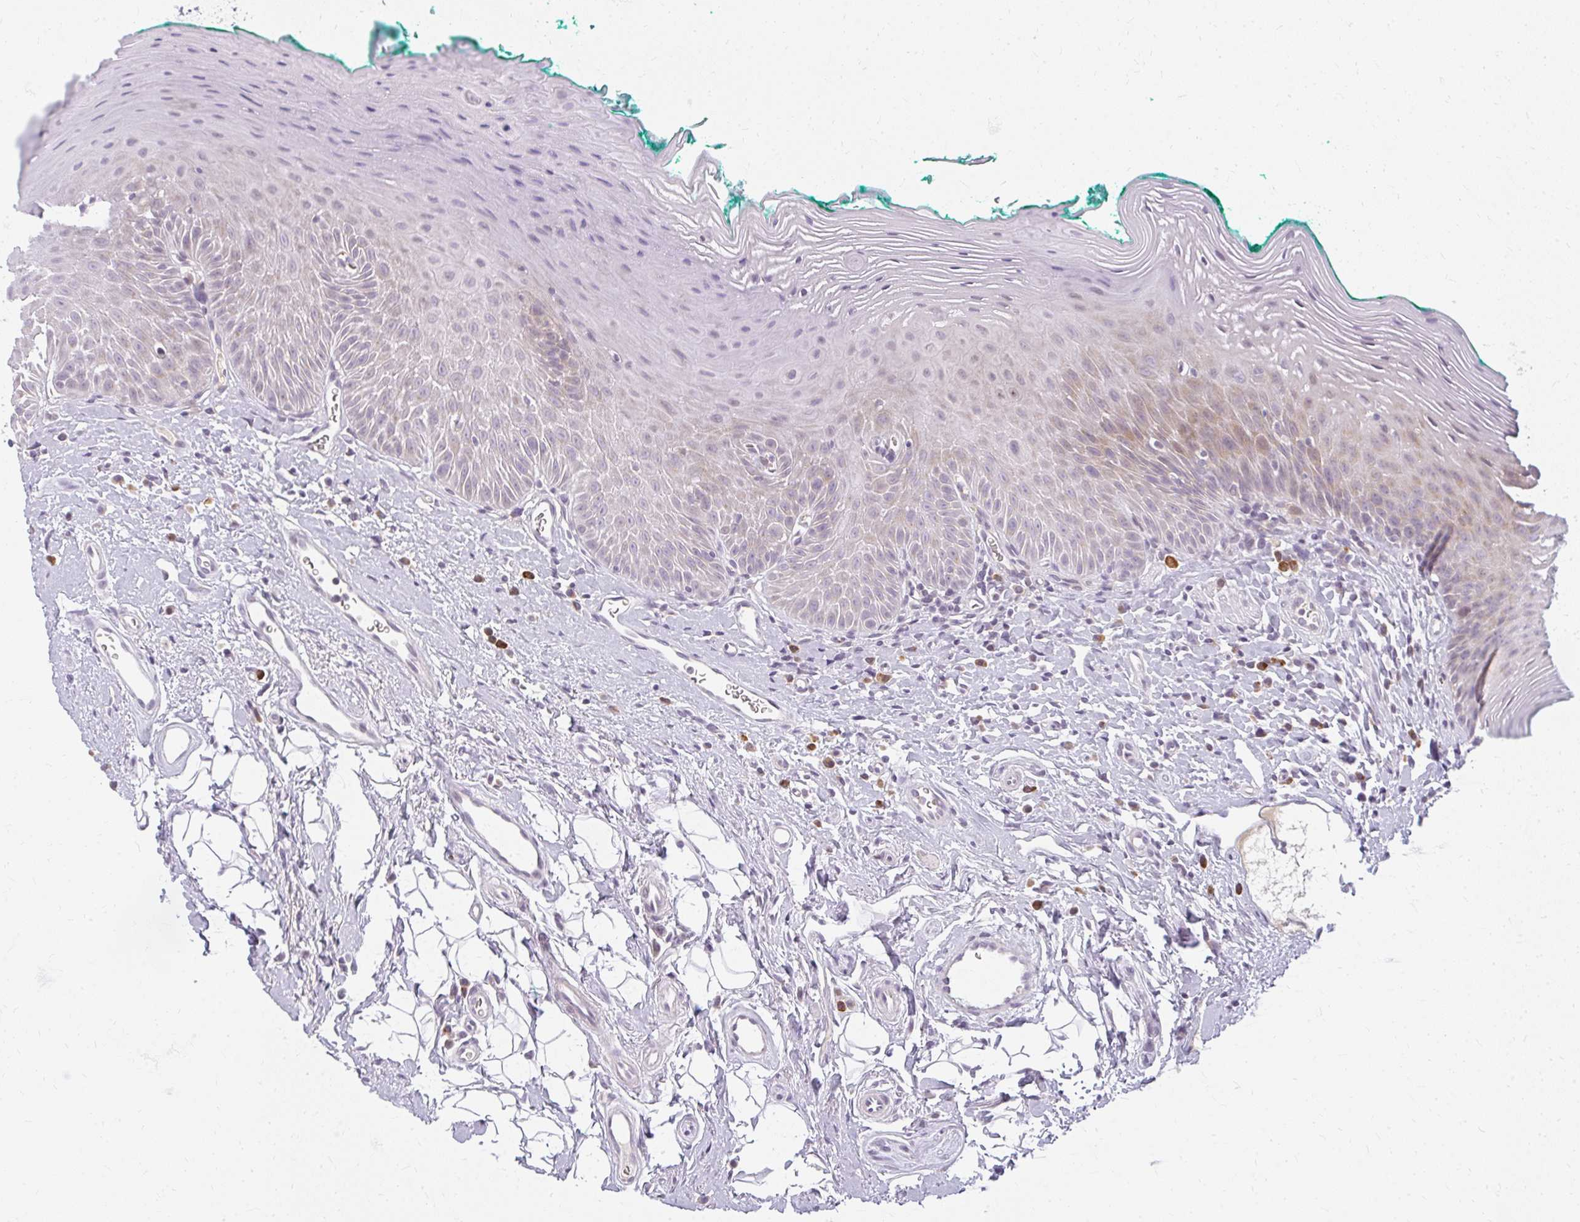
{"staining": {"intensity": "moderate", "quantity": "<25%", "location": "cytoplasmic/membranous"}, "tissue": "oral mucosa", "cell_type": "Squamous epithelial cells", "image_type": "normal", "snomed": [{"axis": "morphology", "description": "Normal tissue, NOS"}, {"axis": "topography", "description": "Oral tissue"}, {"axis": "topography", "description": "Tounge, NOS"}], "caption": "A brown stain labels moderate cytoplasmic/membranous expression of a protein in squamous epithelial cells of normal oral mucosa. (DAB = brown stain, brightfield microscopy at high magnification).", "gene": "ZFYVE26", "patient": {"sex": "male", "age": 83}}